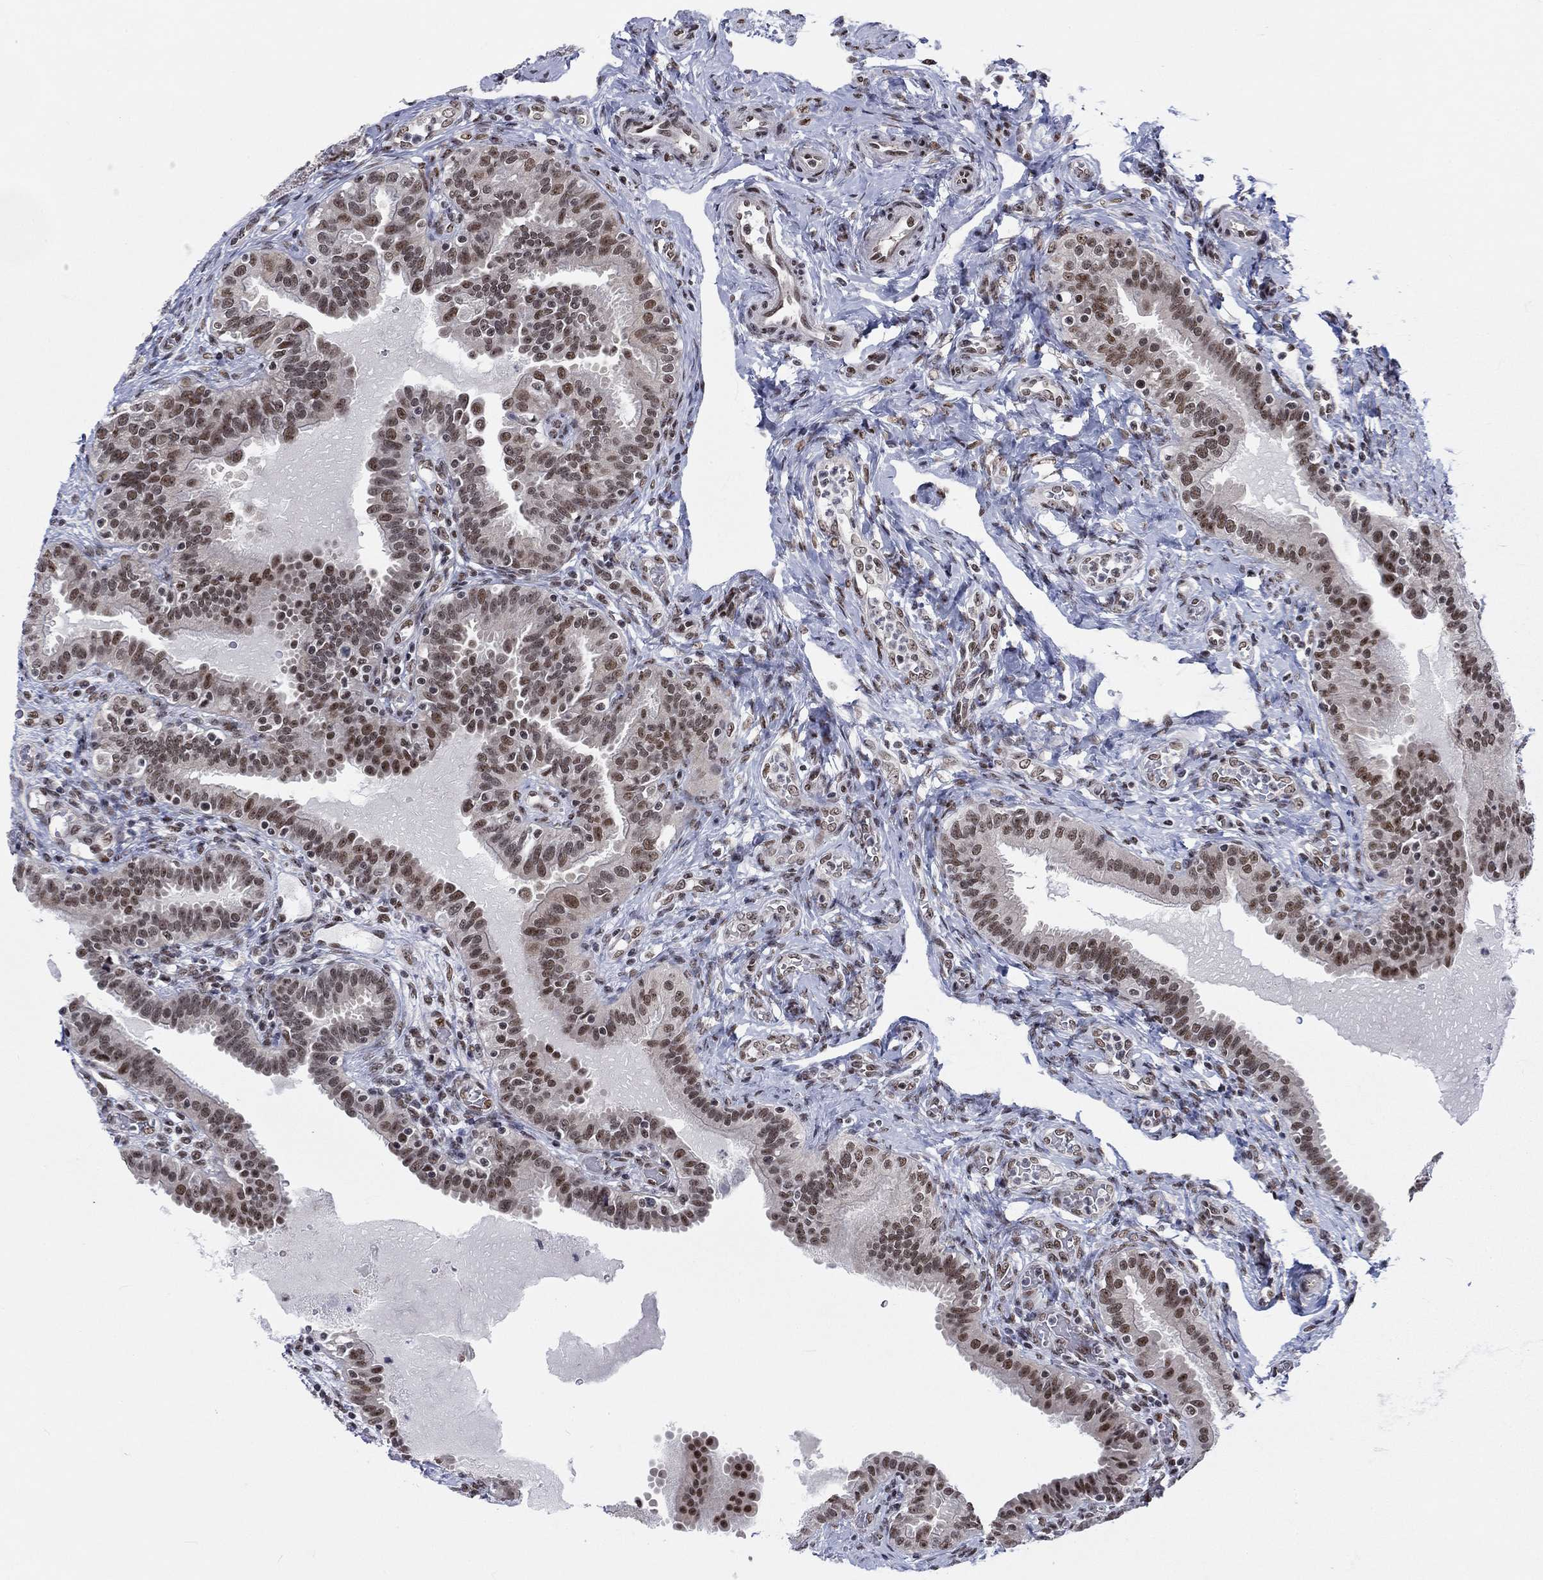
{"staining": {"intensity": "moderate", "quantity": ">75%", "location": "nuclear"}, "tissue": "fallopian tube", "cell_type": "Glandular cells", "image_type": "normal", "snomed": [{"axis": "morphology", "description": "Normal tissue, NOS"}, {"axis": "topography", "description": "Fallopian tube"}, {"axis": "topography", "description": "Ovary"}], "caption": "Immunohistochemistry (IHC) micrograph of unremarkable fallopian tube stained for a protein (brown), which exhibits medium levels of moderate nuclear positivity in about >75% of glandular cells.", "gene": "FYTTD1", "patient": {"sex": "female", "age": 41}}